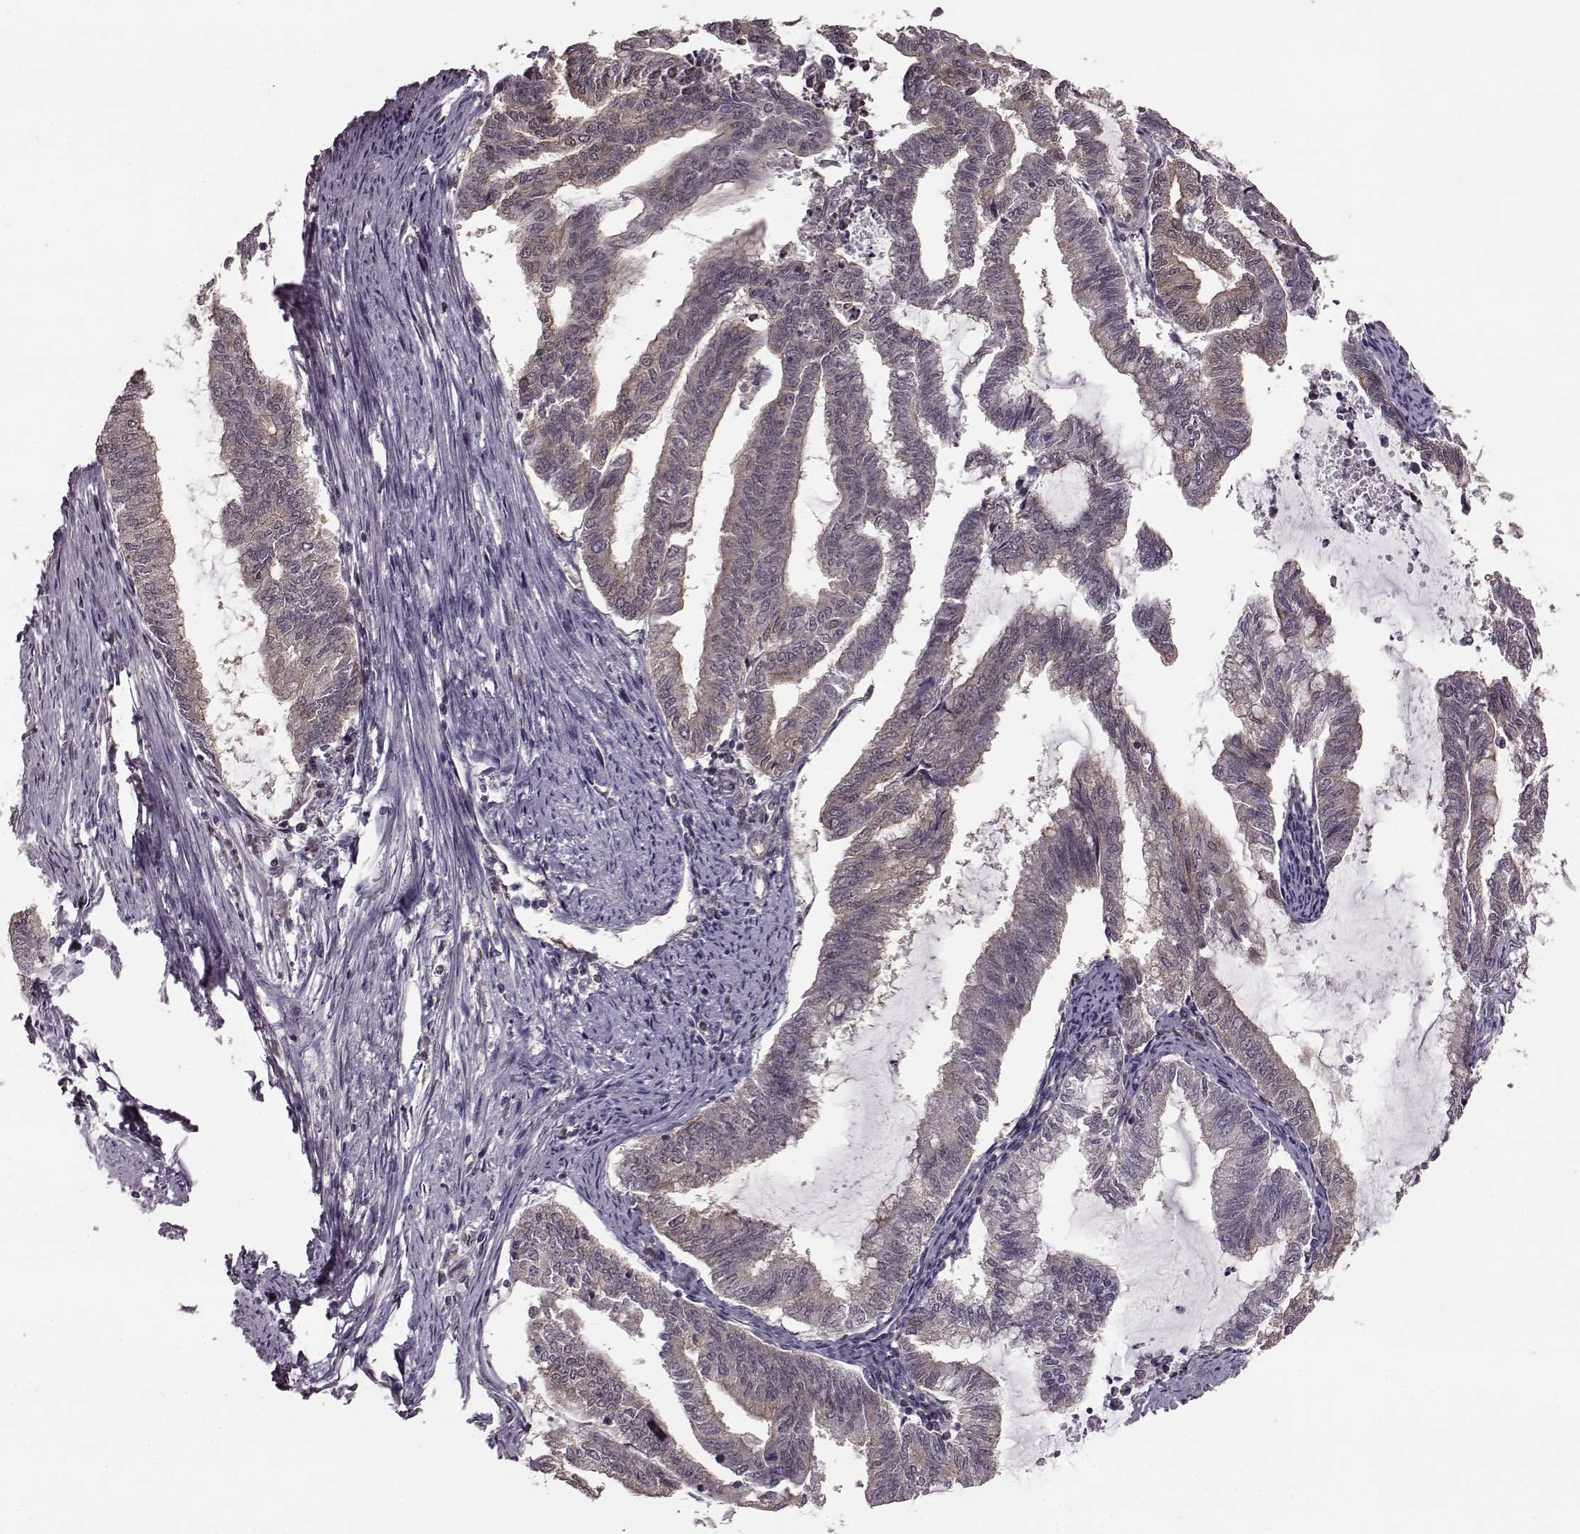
{"staining": {"intensity": "weak", "quantity": ">75%", "location": "cytoplasmic/membranous"}, "tissue": "endometrial cancer", "cell_type": "Tumor cells", "image_type": "cancer", "snomed": [{"axis": "morphology", "description": "Adenocarcinoma, NOS"}, {"axis": "topography", "description": "Endometrium"}], "caption": "Tumor cells show weak cytoplasmic/membranous staining in approximately >75% of cells in endometrial adenocarcinoma.", "gene": "FTO", "patient": {"sex": "female", "age": 79}}